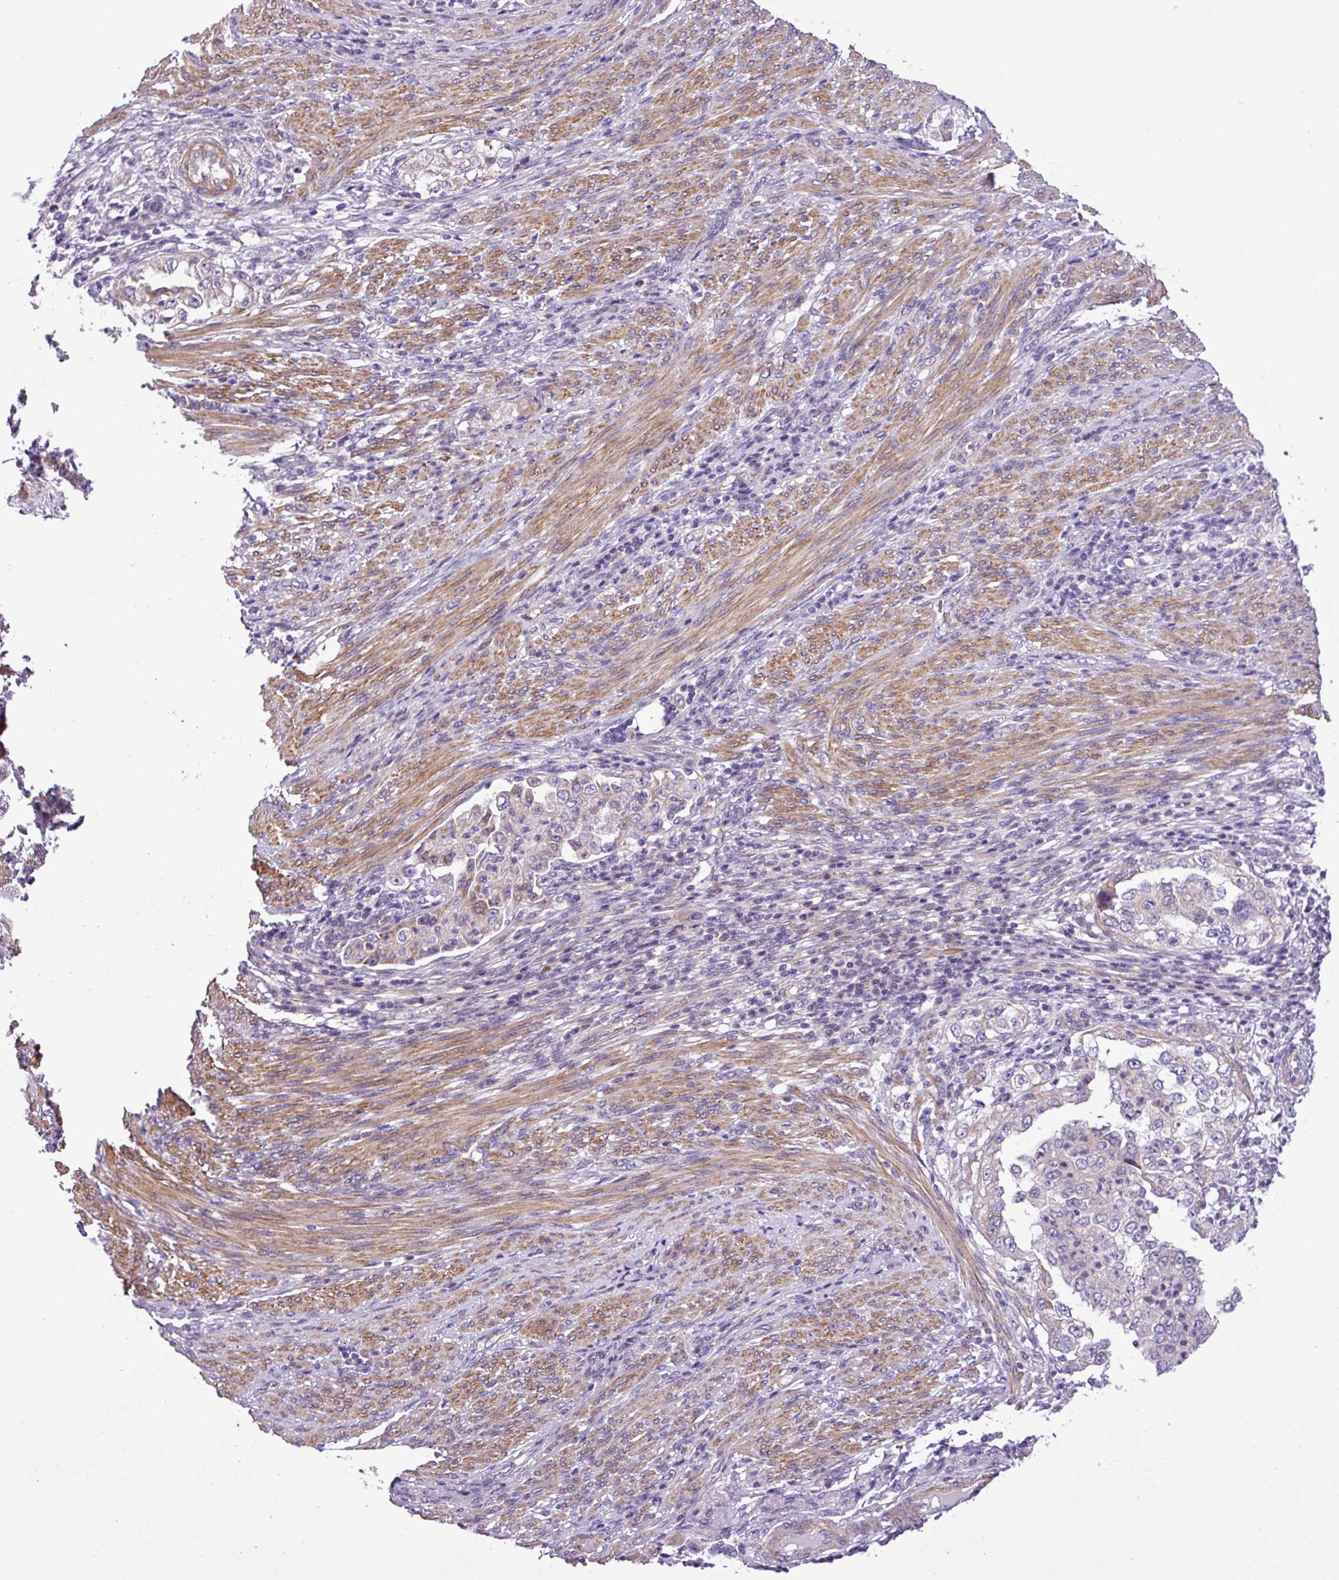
{"staining": {"intensity": "negative", "quantity": "none", "location": "none"}, "tissue": "endometrial cancer", "cell_type": "Tumor cells", "image_type": "cancer", "snomed": [{"axis": "morphology", "description": "Adenocarcinoma, NOS"}, {"axis": "topography", "description": "Endometrium"}], "caption": "High power microscopy histopathology image of an IHC micrograph of endometrial cancer, revealing no significant staining in tumor cells.", "gene": "C11orf91", "patient": {"sex": "female", "age": 85}}